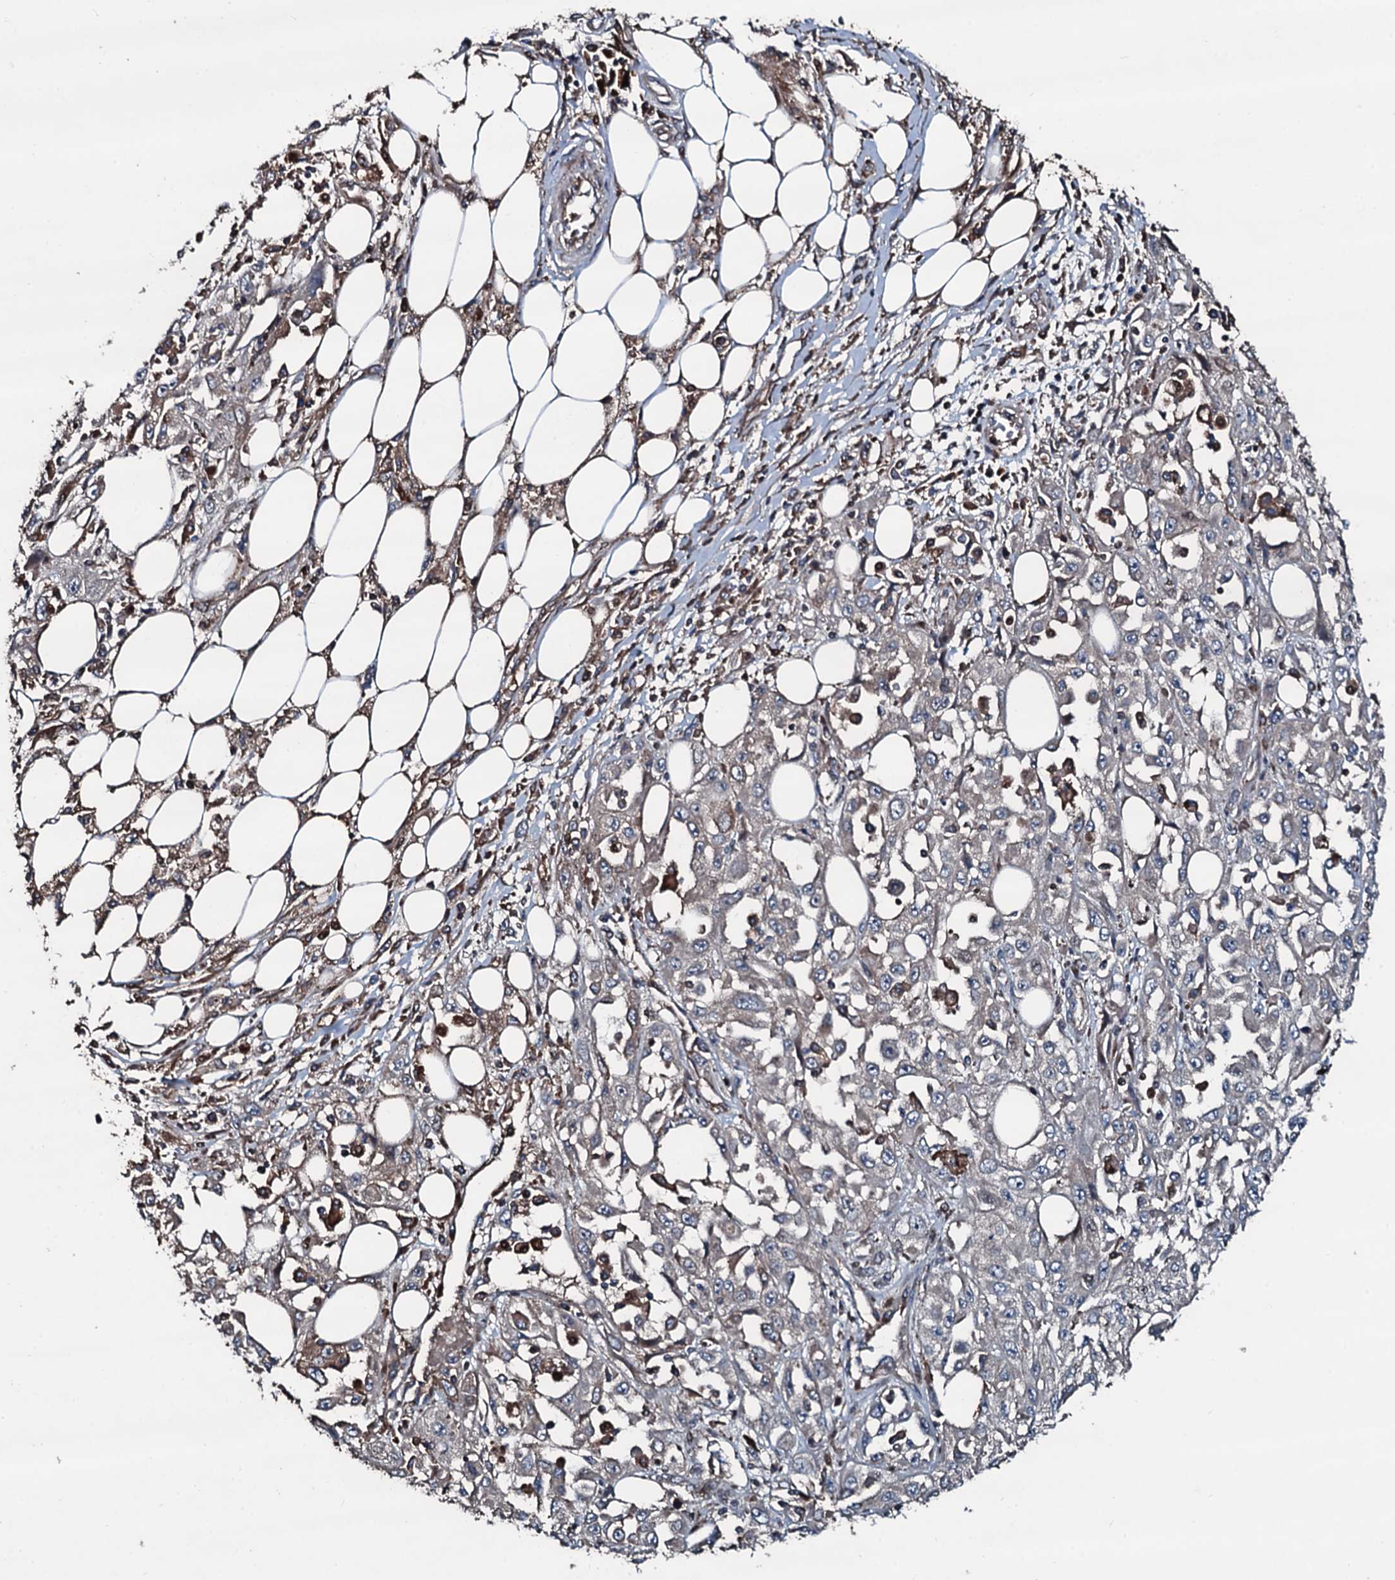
{"staining": {"intensity": "negative", "quantity": "none", "location": "none"}, "tissue": "skin cancer", "cell_type": "Tumor cells", "image_type": "cancer", "snomed": [{"axis": "morphology", "description": "Squamous cell carcinoma, NOS"}, {"axis": "morphology", "description": "Squamous cell carcinoma, metastatic, NOS"}, {"axis": "topography", "description": "Skin"}, {"axis": "topography", "description": "Lymph node"}], "caption": "Immunohistochemistry of squamous cell carcinoma (skin) exhibits no expression in tumor cells.", "gene": "AARS1", "patient": {"sex": "male", "age": 75}}